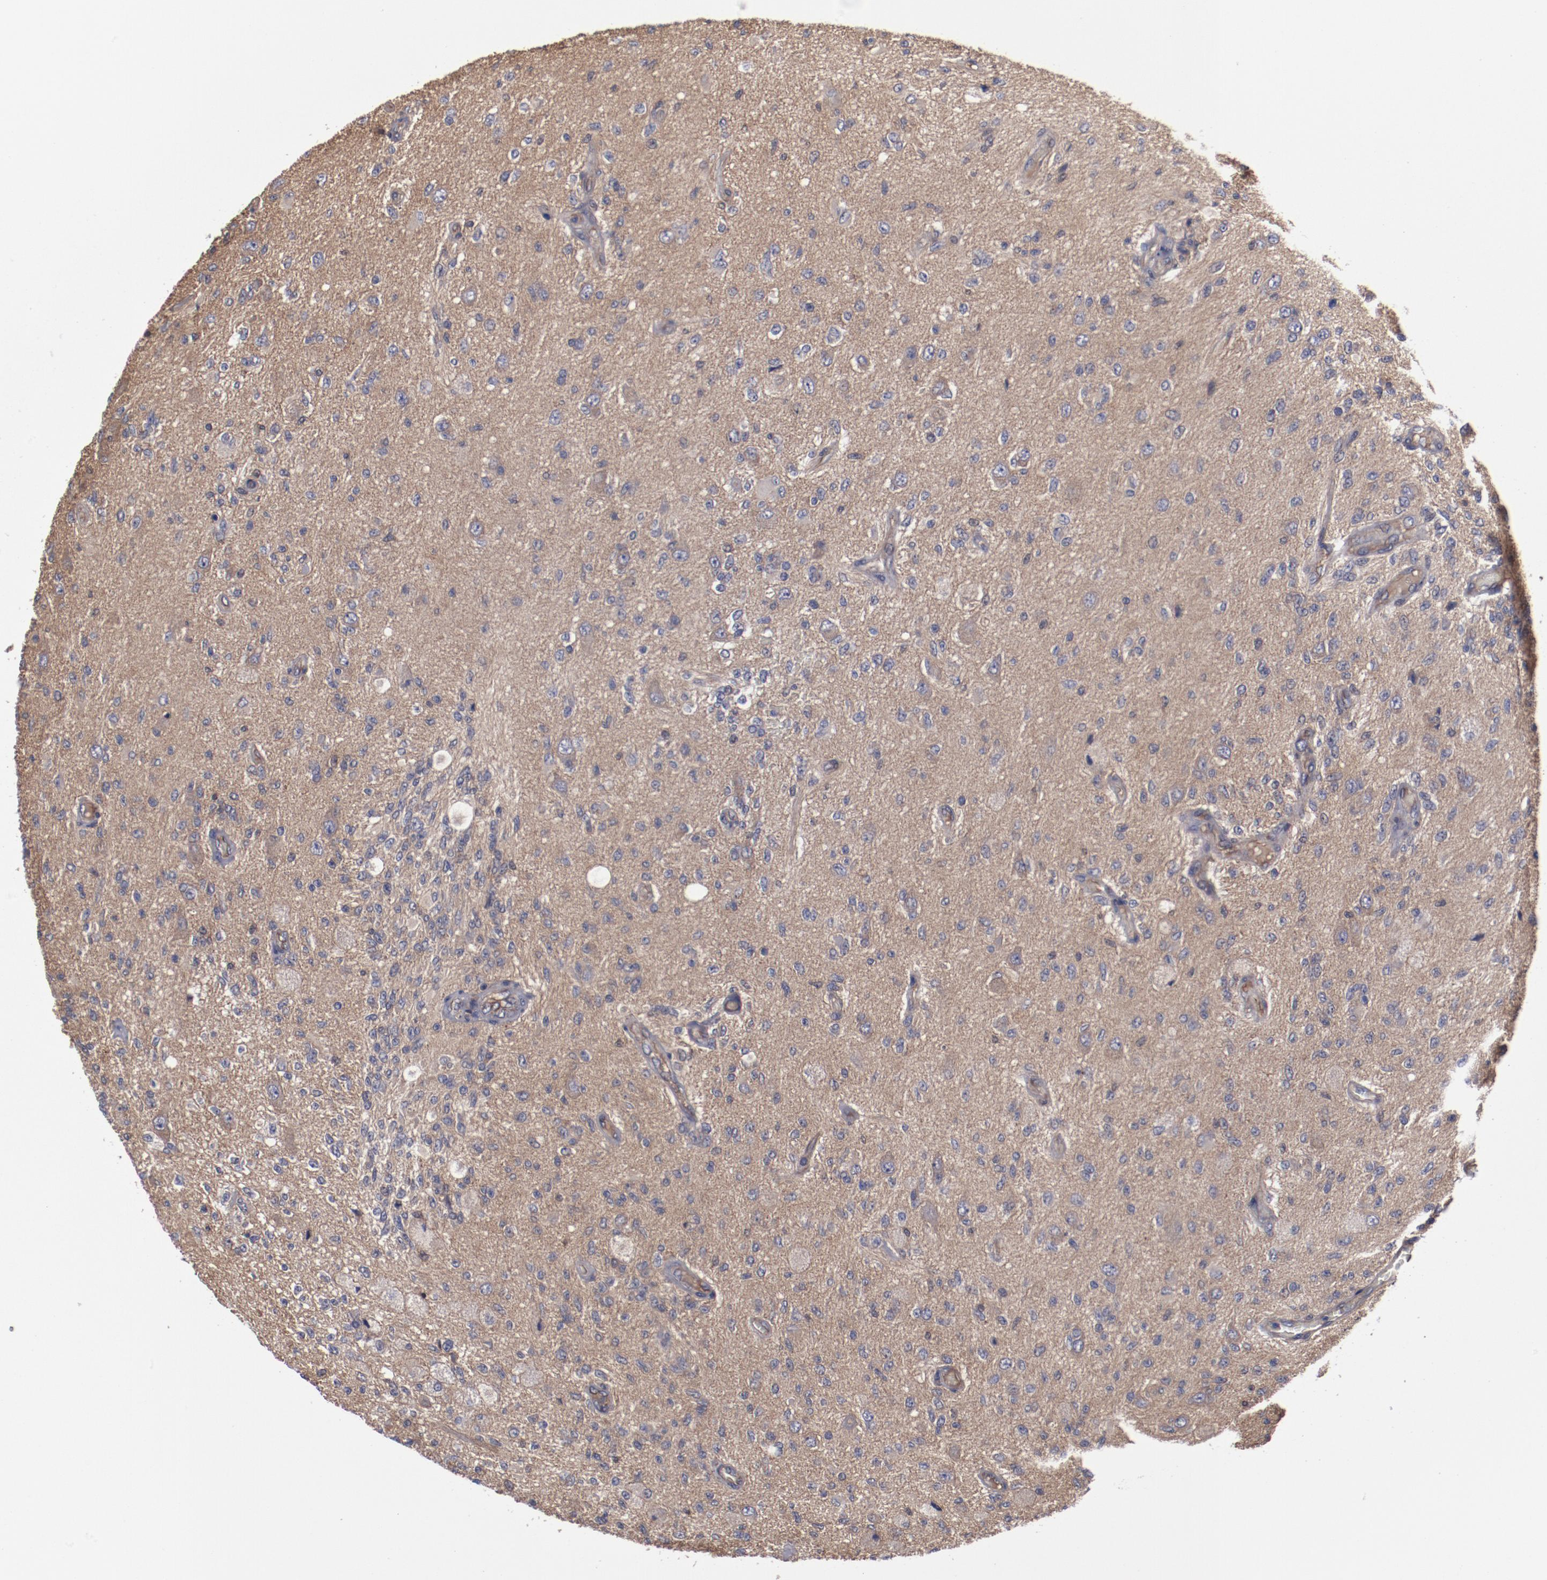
{"staining": {"intensity": "weak", "quantity": "25%-75%", "location": "cytoplasmic/membranous"}, "tissue": "glioma", "cell_type": "Tumor cells", "image_type": "cancer", "snomed": [{"axis": "morphology", "description": "Normal tissue, NOS"}, {"axis": "morphology", "description": "Glioma, malignant, High grade"}, {"axis": "topography", "description": "Cerebral cortex"}], "caption": "Glioma was stained to show a protein in brown. There is low levels of weak cytoplasmic/membranous positivity in about 25%-75% of tumor cells. (Stains: DAB (3,3'-diaminobenzidine) in brown, nuclei in blue, Microscopy: brightfield microscopy at high magnification).", "gene": "DNAAF2", "patient": {"sex": "male", "age": 77}}